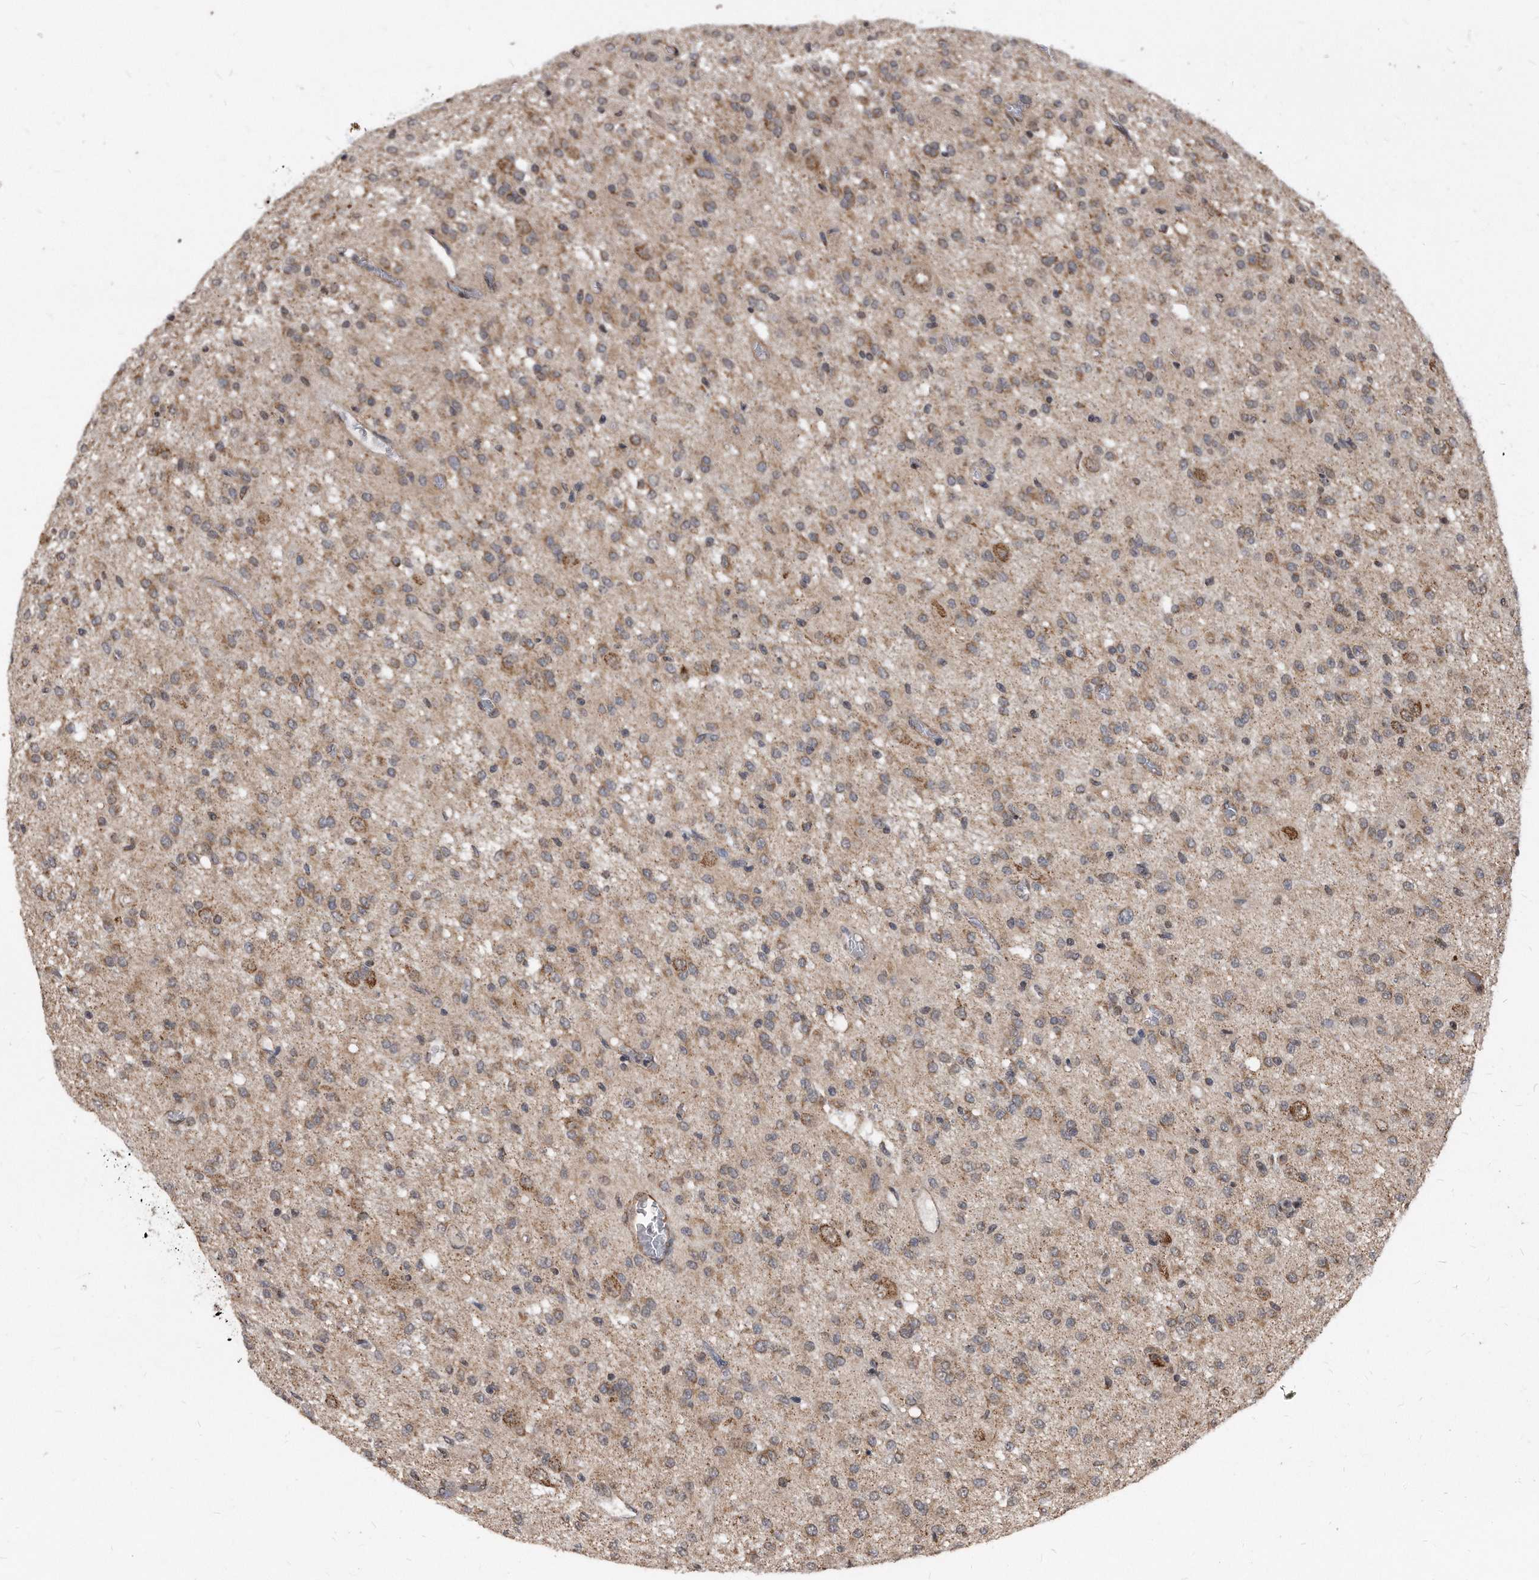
{"staining": {"intensity": "weak", "quantity": "25%-75%", "location": "cytoplasmic/membranous"}, "tissue": "glioma", "cell_type": "Tumor cells", "image_type": "cancer", "snomed": [{"axis": "morphology", "description": "Glioma, malignant, High grade"}, {"axis": "topography", "description": "Brain"}], "caption": "This is an image of immunohistochemistry staining of malignant glioma (high-grade), which shows weak staining in the cytoplasmic/membranous of tumor cells.", "gene": "DUSP22", "patient": {"sex": "female", "age": 59}}